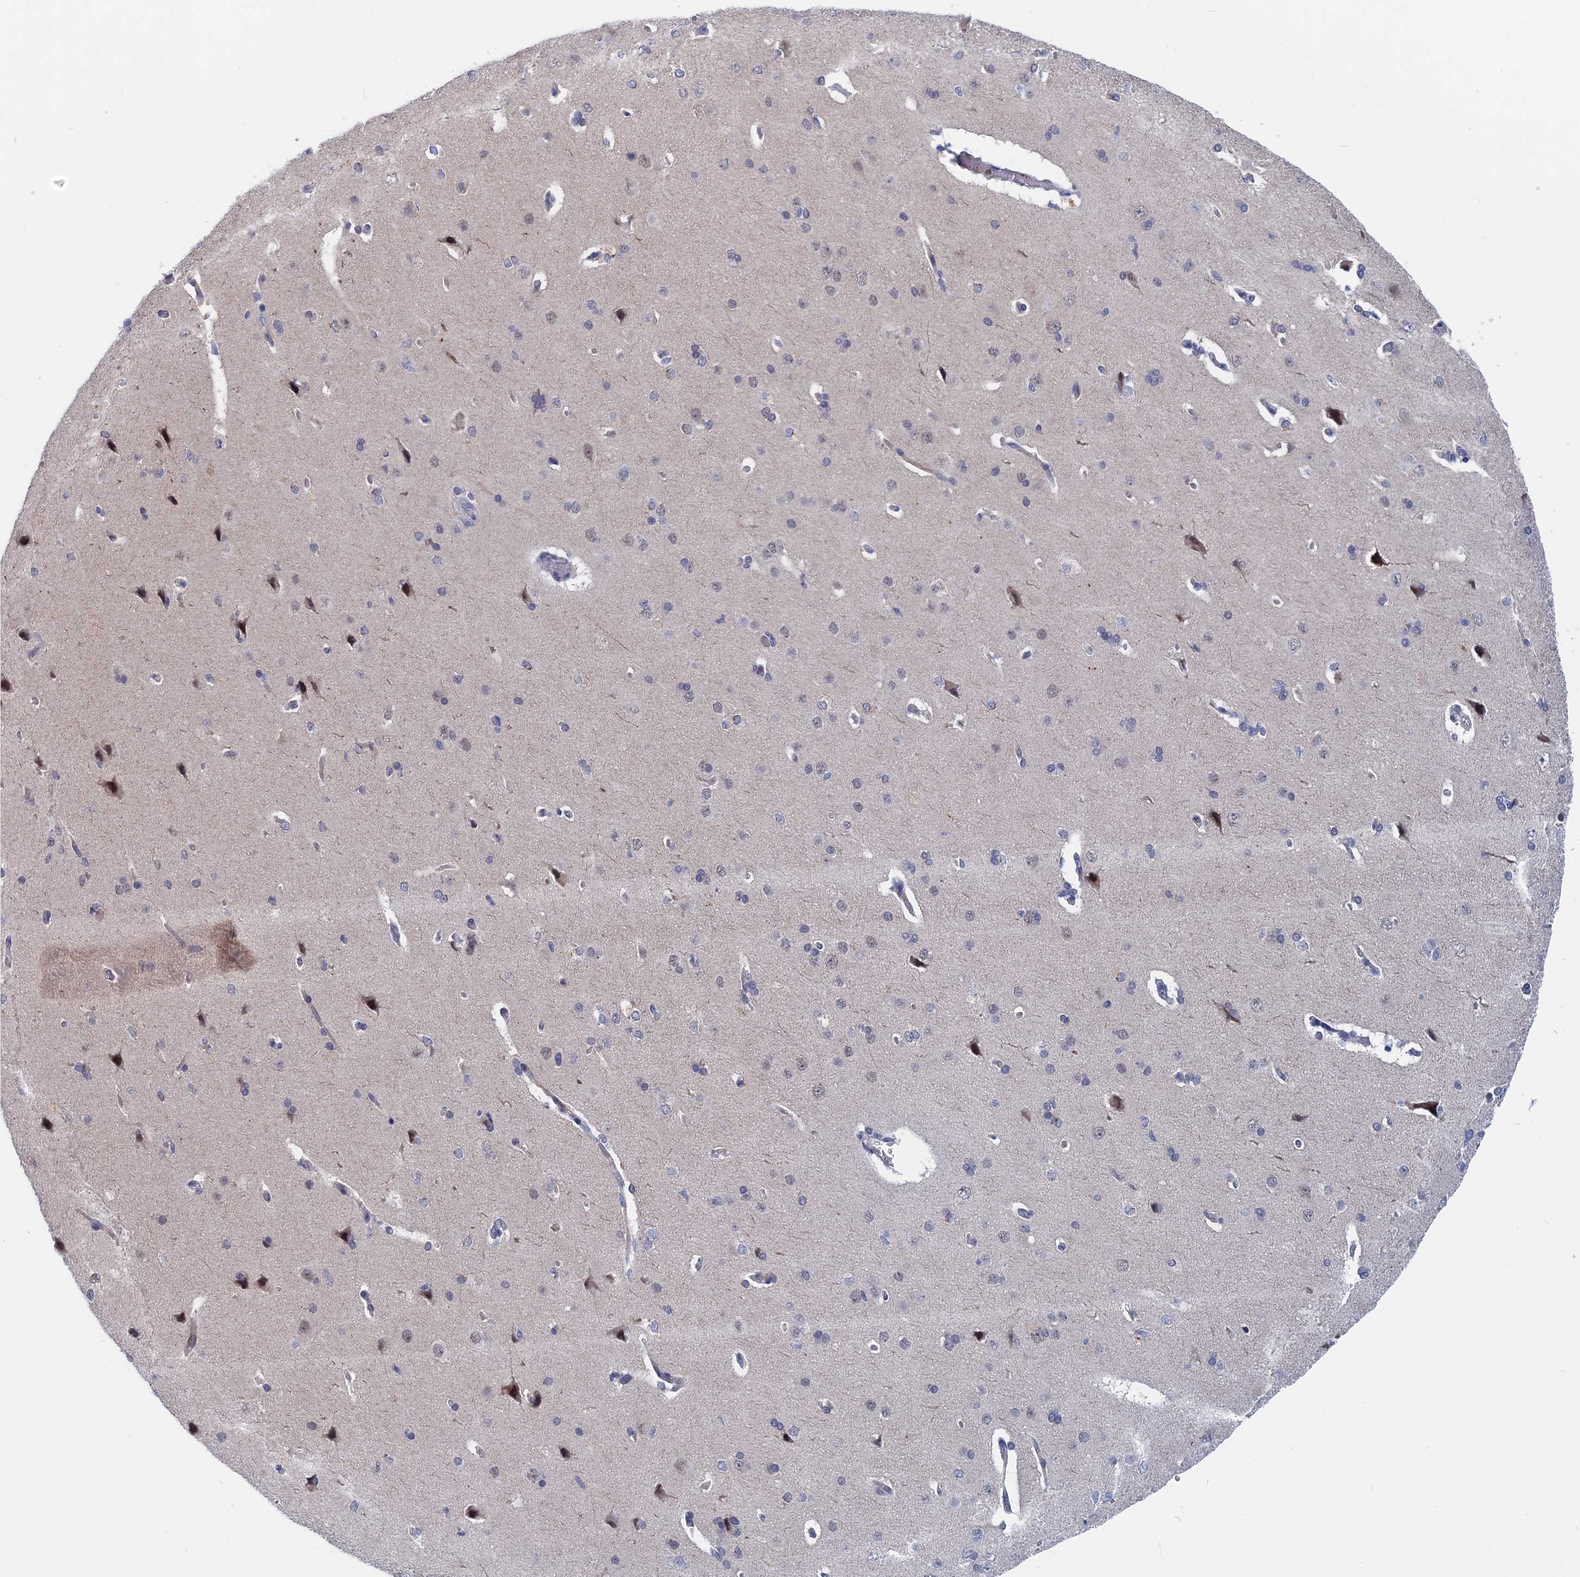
{"staining": {"intensity": "negative", "quantity": "none", "location": "none"}, "tissue": "cerebral cortex", "cell_type": "Endothelial cells", "image_type": "normal", "snomed": [{"axis": "morphology", "description": "Normal tissue, NOS"}, {"axis": "topography", "description": "Cerebral cortex"}], "caption": "High power microscopy histopathology image of an immunohistochemistry image of normal cerebral cortex, revealing no significant expression in endothelial cells. (DAB immunohistochemistry with hematoxylin counter stain).", "gene": "MARCHF3", "patient": {"sex": "male", "age": 62}}